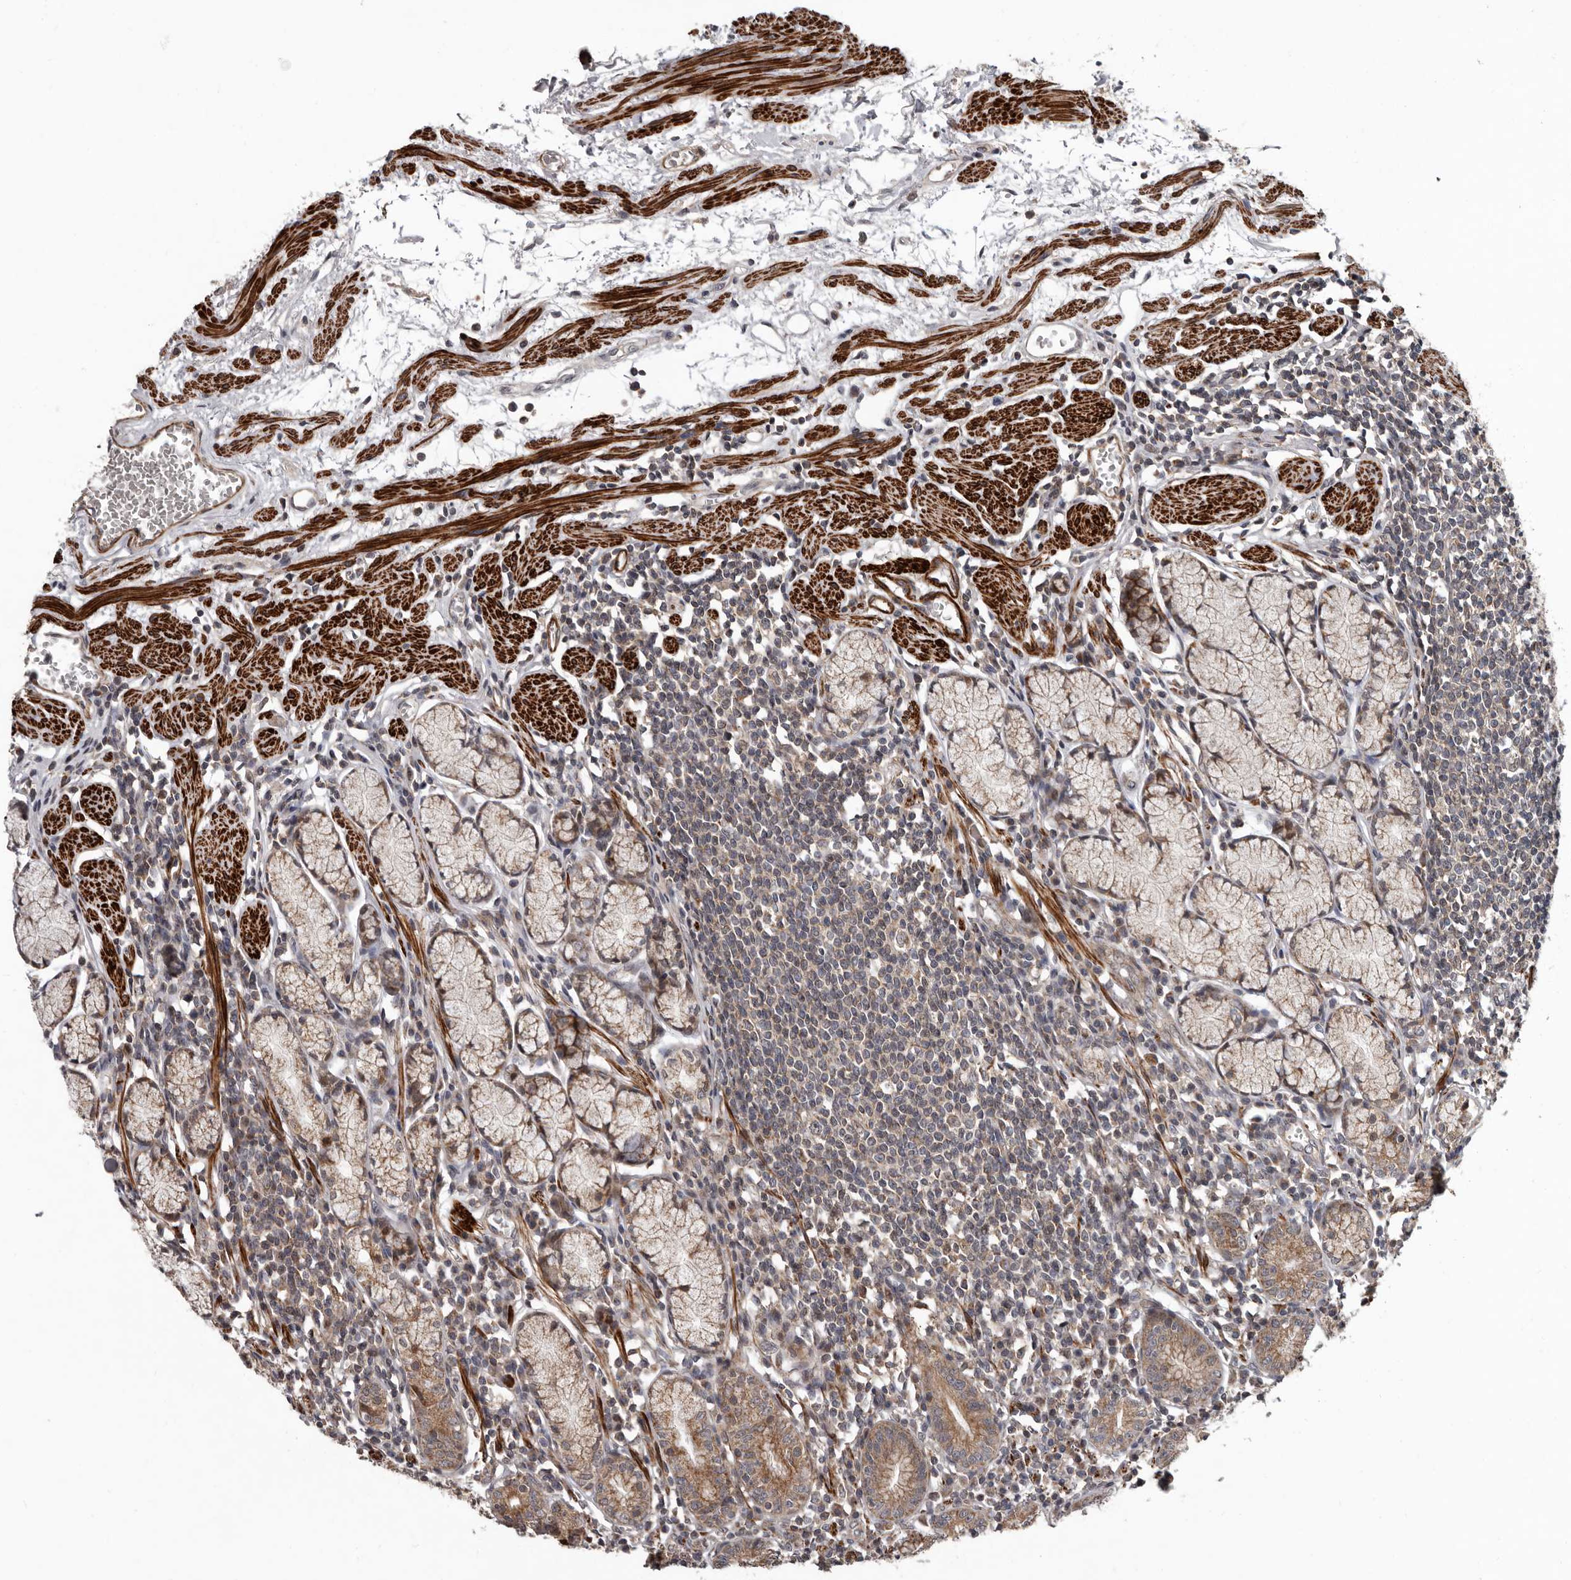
{"staining": {"intensity": "moderate", "quantity": ">75%", "location": "cytoplasmic/membranous"}, "tissue": "stomach", "cell_type": "Glandular cells", "image_type": "normal", "snomed": [{"axis": "morphology", "description": "Normal tissue, NOS"}, {"axis": "topography", "description": "Stomach"}], "caption": "Protein expression analysis of benign human stomach reveals moderate cytoplasmic/membranous staining in about >75% of glandular cells. (Stains: DAB in brown, nuclei in blue, Microscopy: brightfield microscopy at high magnification).", "gene": "FGFR4", "patient": {"sex": "male", "age": 55}}